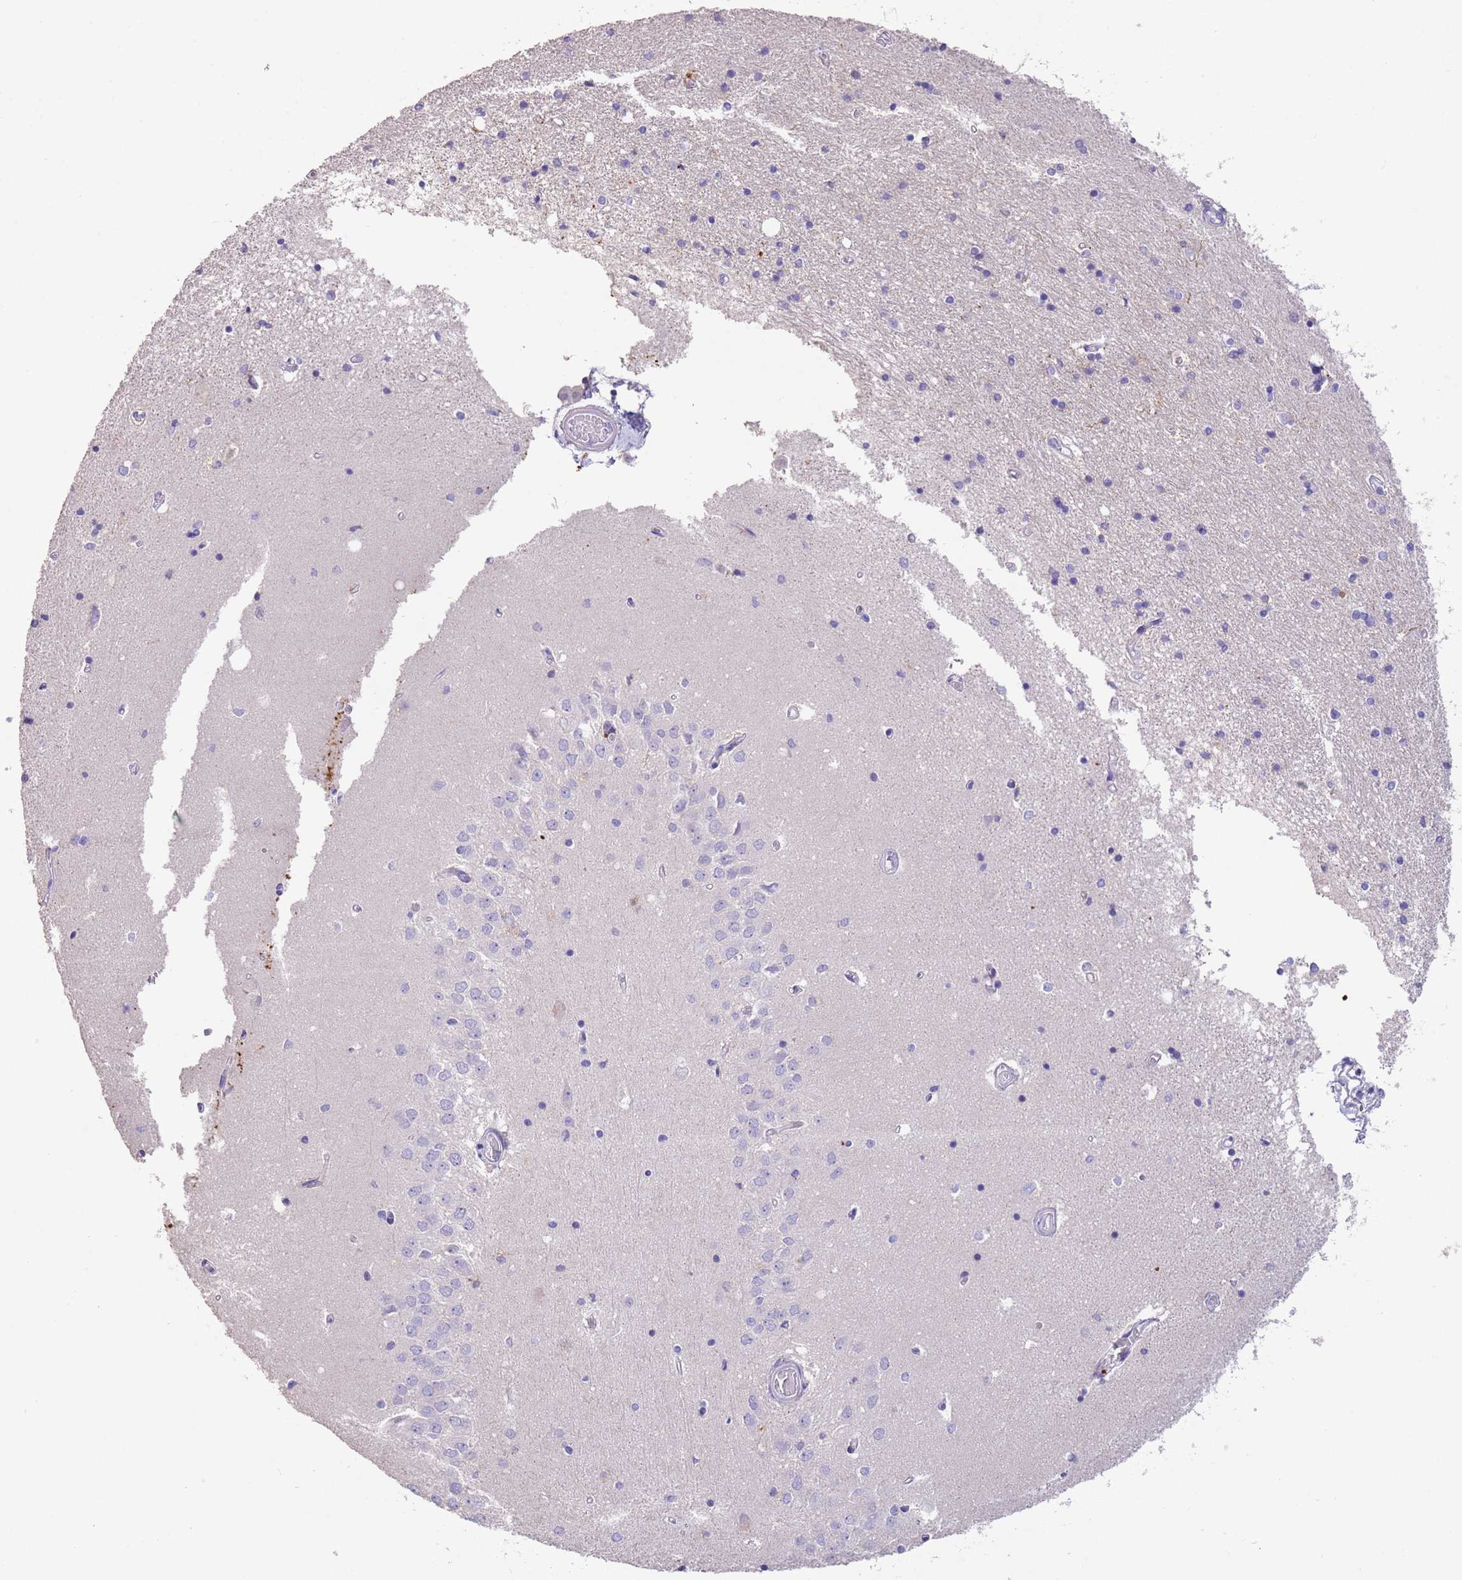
{"staining": {"intensity": "negative", "quantity": "none", "location": "none"}, "tissue": "hippocampus", "cell_type": "Glial cells", "image_type": "normal", "snomed": [{"axis": "morphology", "description": "Normal tissue, NOS"}, {"axis": "topography", "description": "Hippocampus"}], "caption": "This is an IHC photomicrograph of benign human hippocampus. There is no expression in glial cells.", "gene": "SFTPA1", "patient": {"sex": "male", "age": 45}}